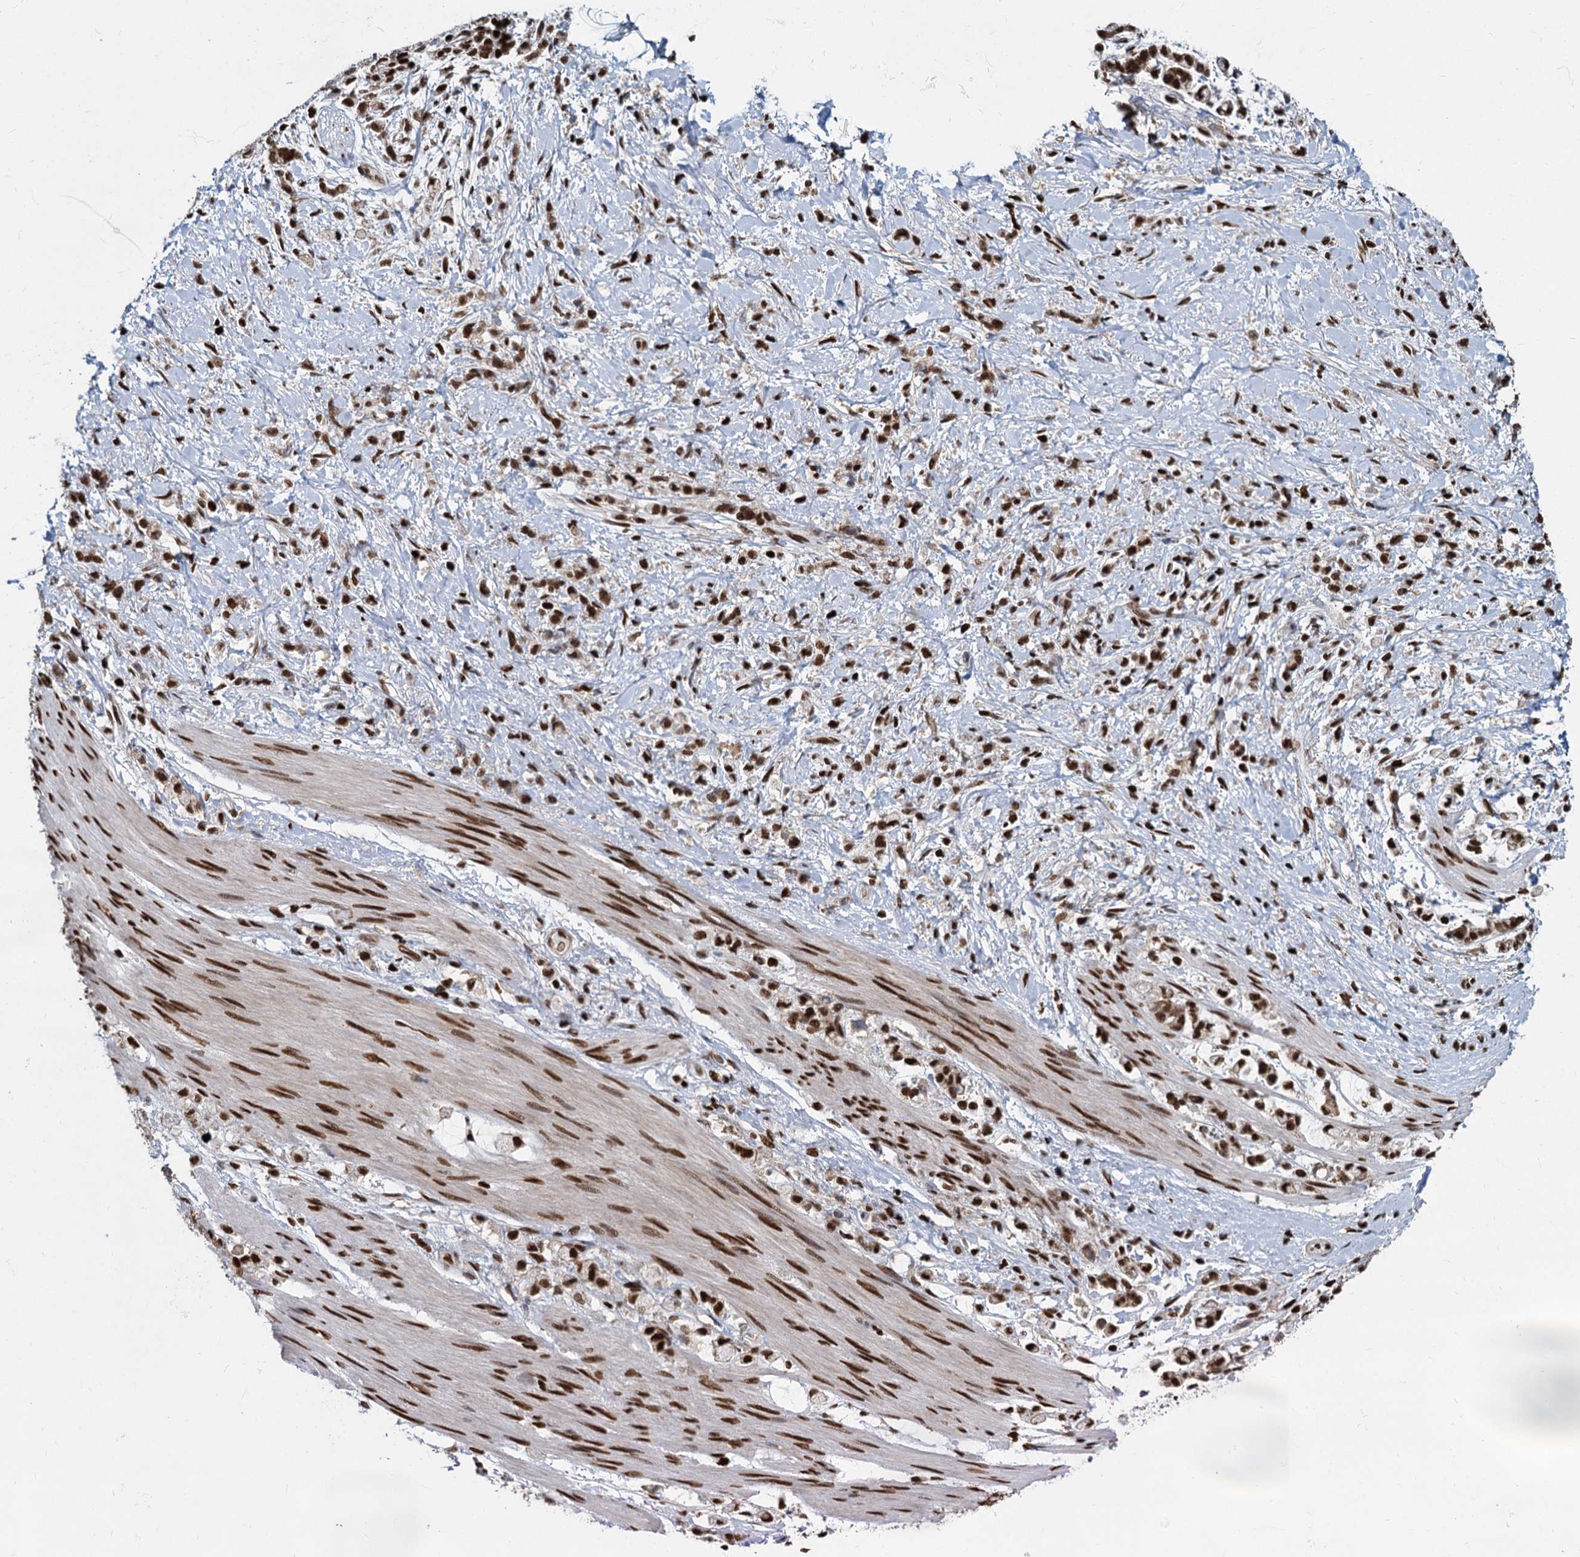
{"staining": {"intensity": "strong", "quantity": ">75%", "location": "nuclear"}, "tissue": "stomach cancer", "cell_type": "Tumor cells", "image_type": "cancer", "snomed": [{"axis": "morphology", "description": "Adenocarcinoma, NOS"}, {"axis": "topography", "description": "Stomach"}], "caption": "A brown stain labels strong nuclear expression of a protein in stomach cancer (adenocarcinoma) tumor cells.", "gene": "DCPS", "patient": {"sex": "female", "age": 60}}